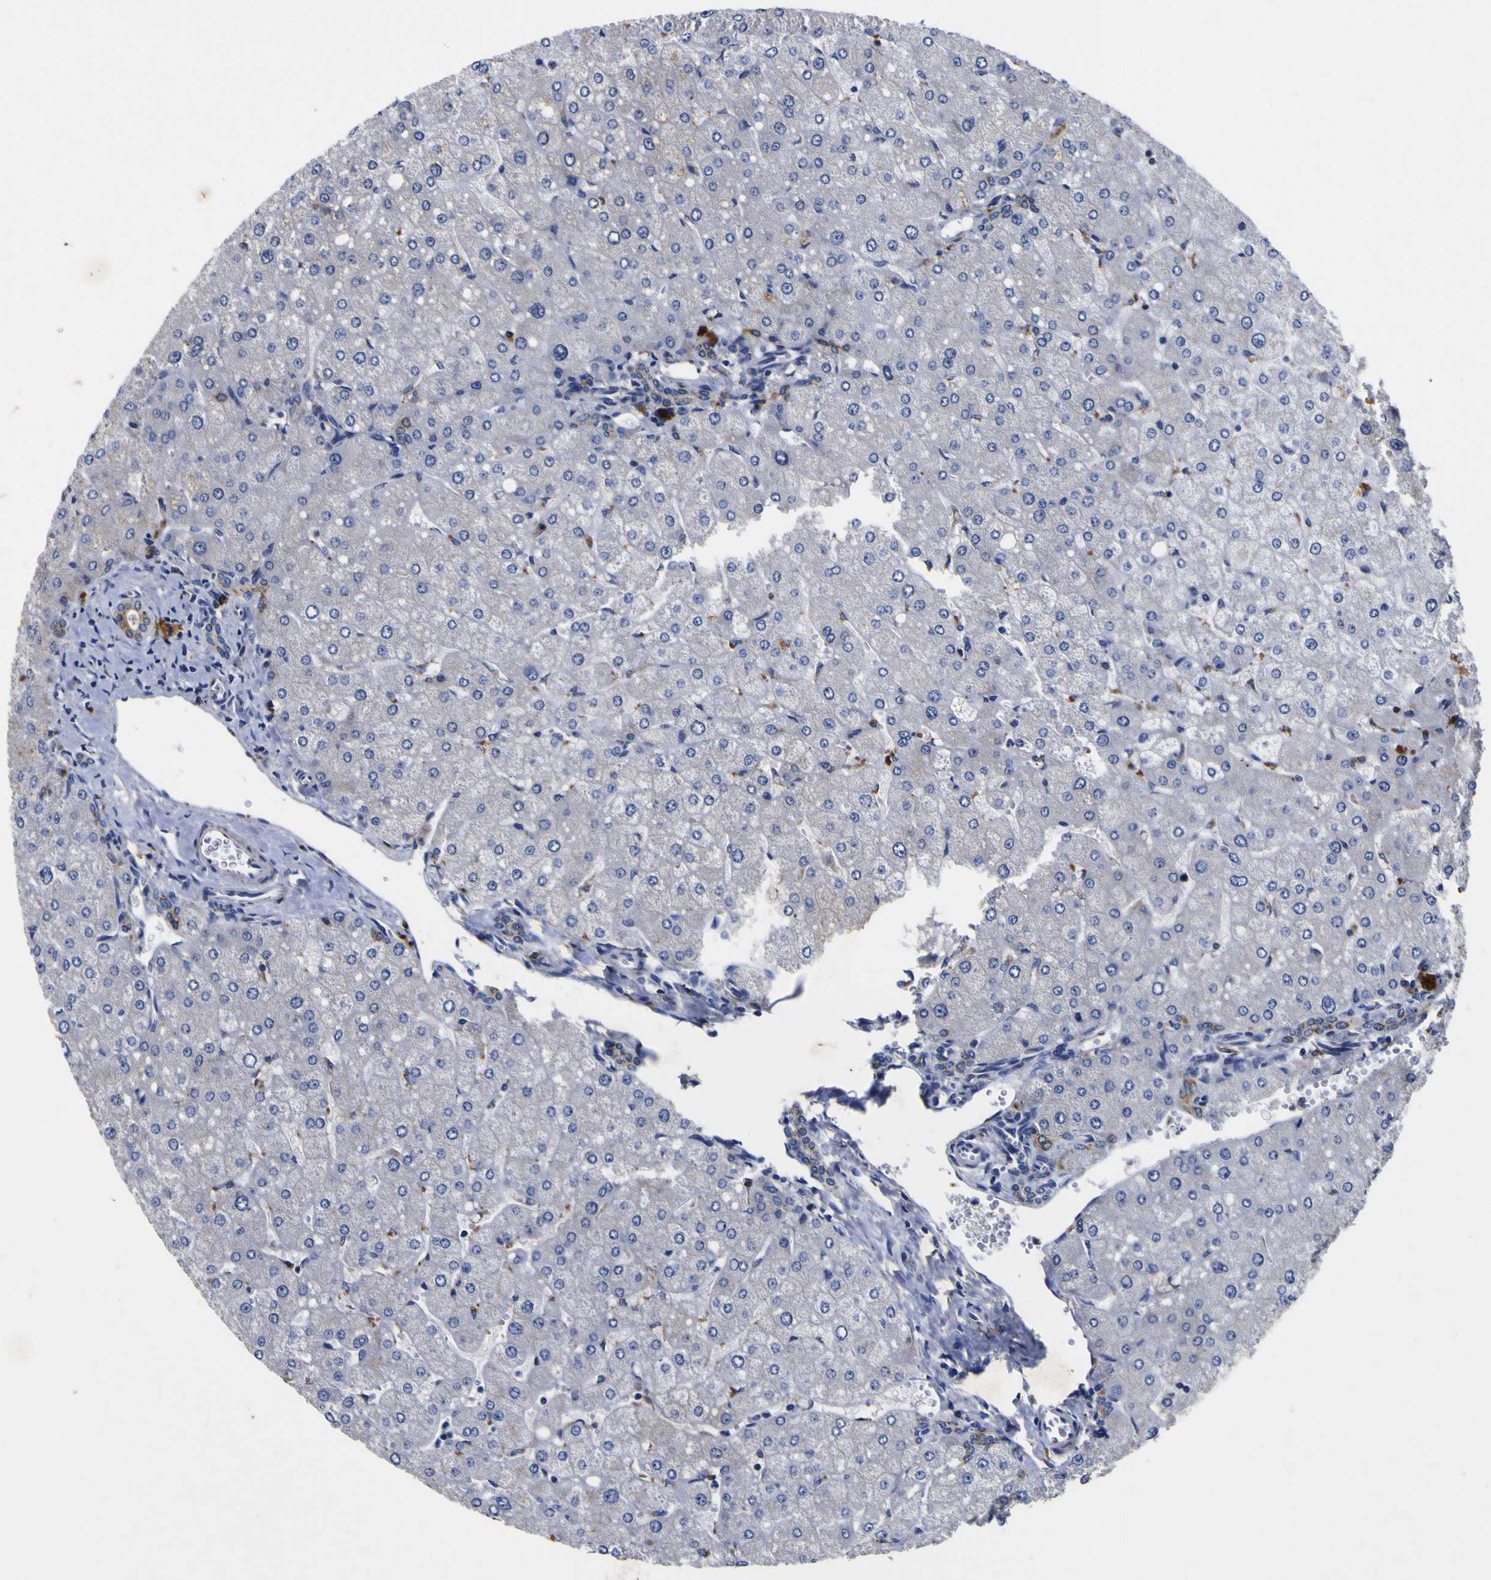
{"staining": {"intensity": "negative", "quantity": "none", "location": "none"}, "tissue": "liver", "cell_type": "Cholangiocytes", "image_type": "normal", "snomed": [{"axis": "morphology", "description": "Normal tissue, NOS"}, {"axis": "topography", "description": "Liver"}], "caption": "This is a histopathology image of immunohistochemistry staining of unremarkable liver, which shows no positivity in cholangiocytes.", "gene": "COA1", "patient": {"sex": "male", "age": 55}}